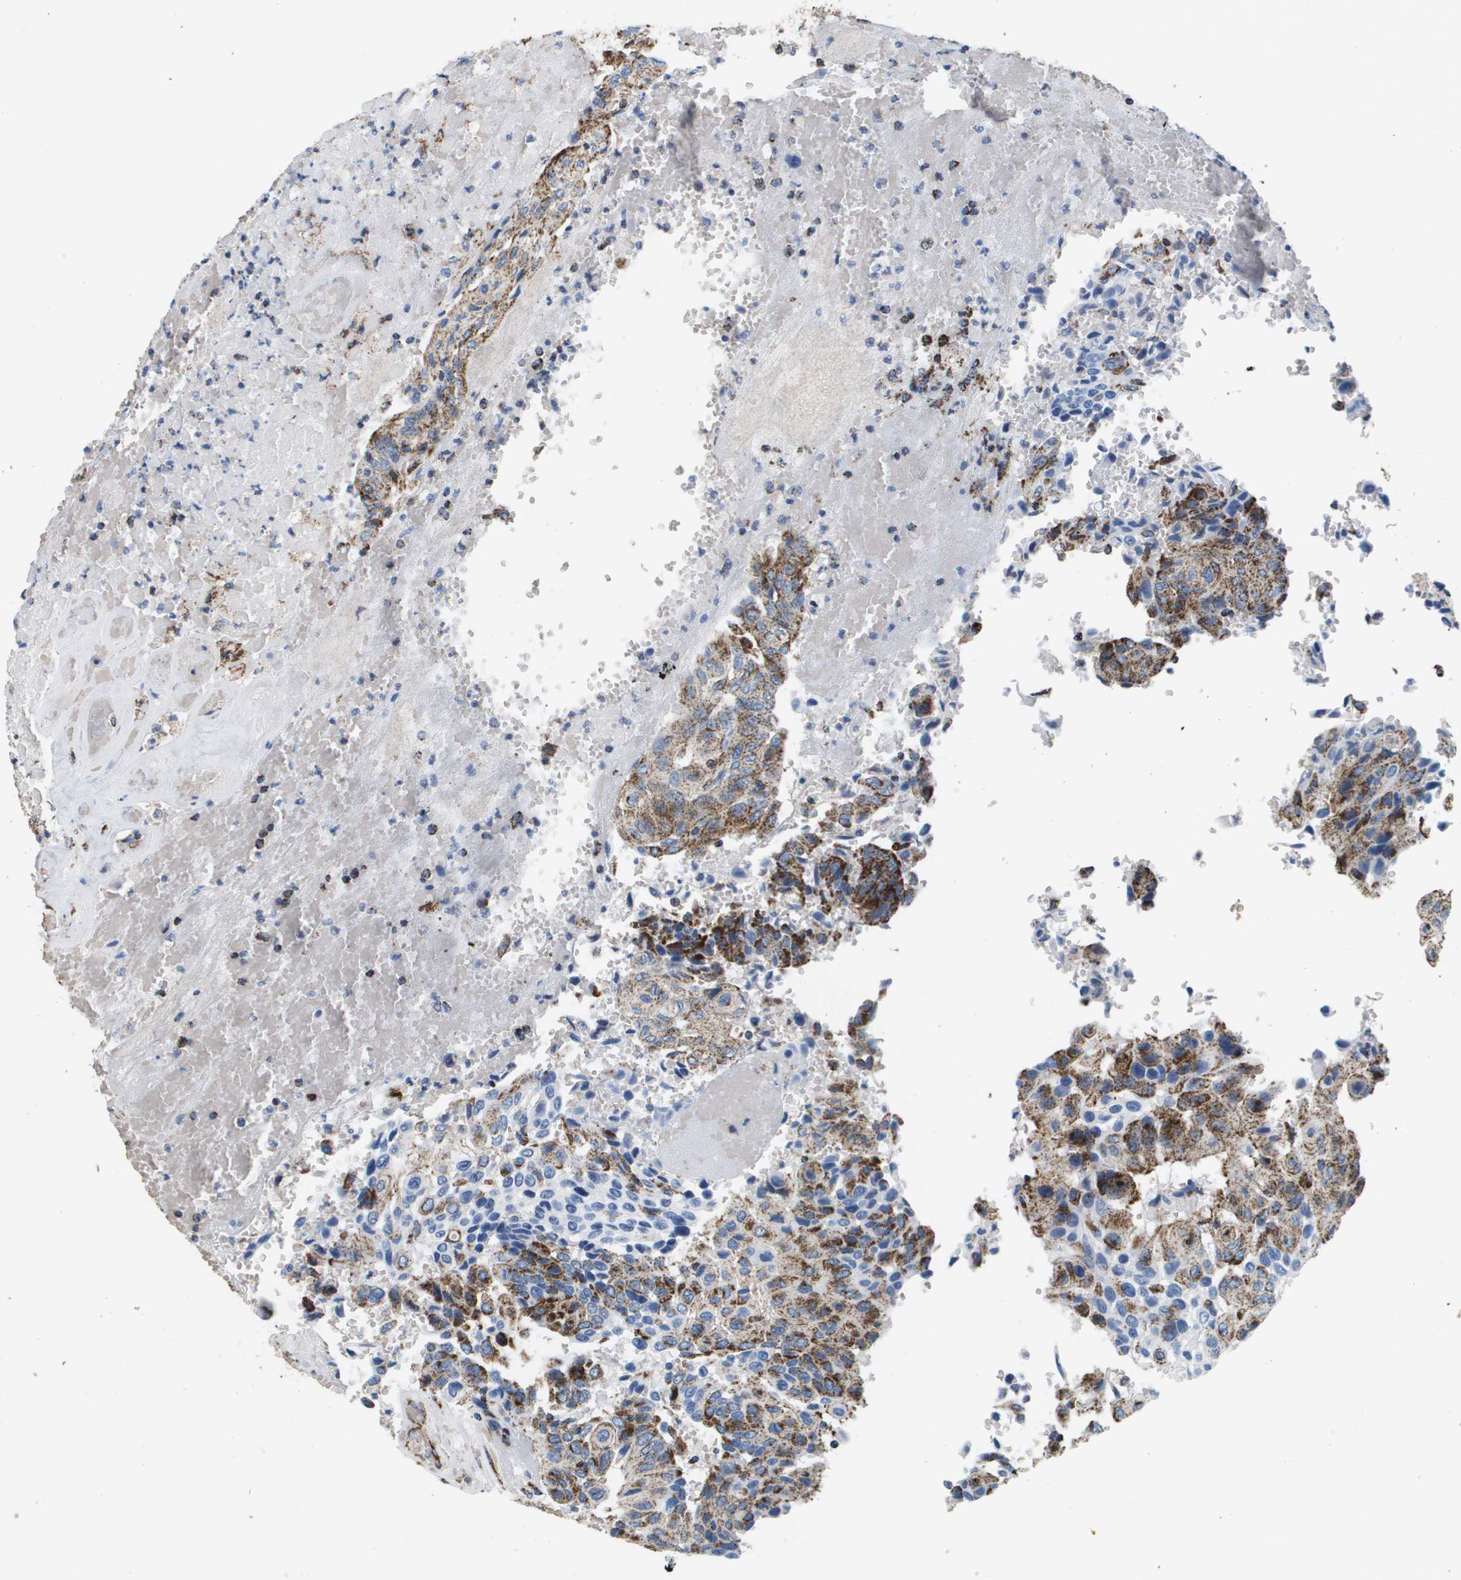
{"staining": {"intensity": "strong", "quantity": ">75%", "location": "cytoplasmic/membranous"}, "tissue": "urothelial cancer", "cell_type": "Tumor cells", "image_type": "cancer", "snomed": [{"axis": "morphology", "description": "Urothelial carcinoma, High grade"}, {"axis": "topography", "description": "Urinary bladder"}], "caption": "An IHC photomicrograph of tumor tissue is shown. Protein staining in brown shows strong cytoplasmic/membranous positivity in urothelial cancer within tumor cells.", "gene": "ATP5F1B", "patient": {"sex": "male", "age": 66}}